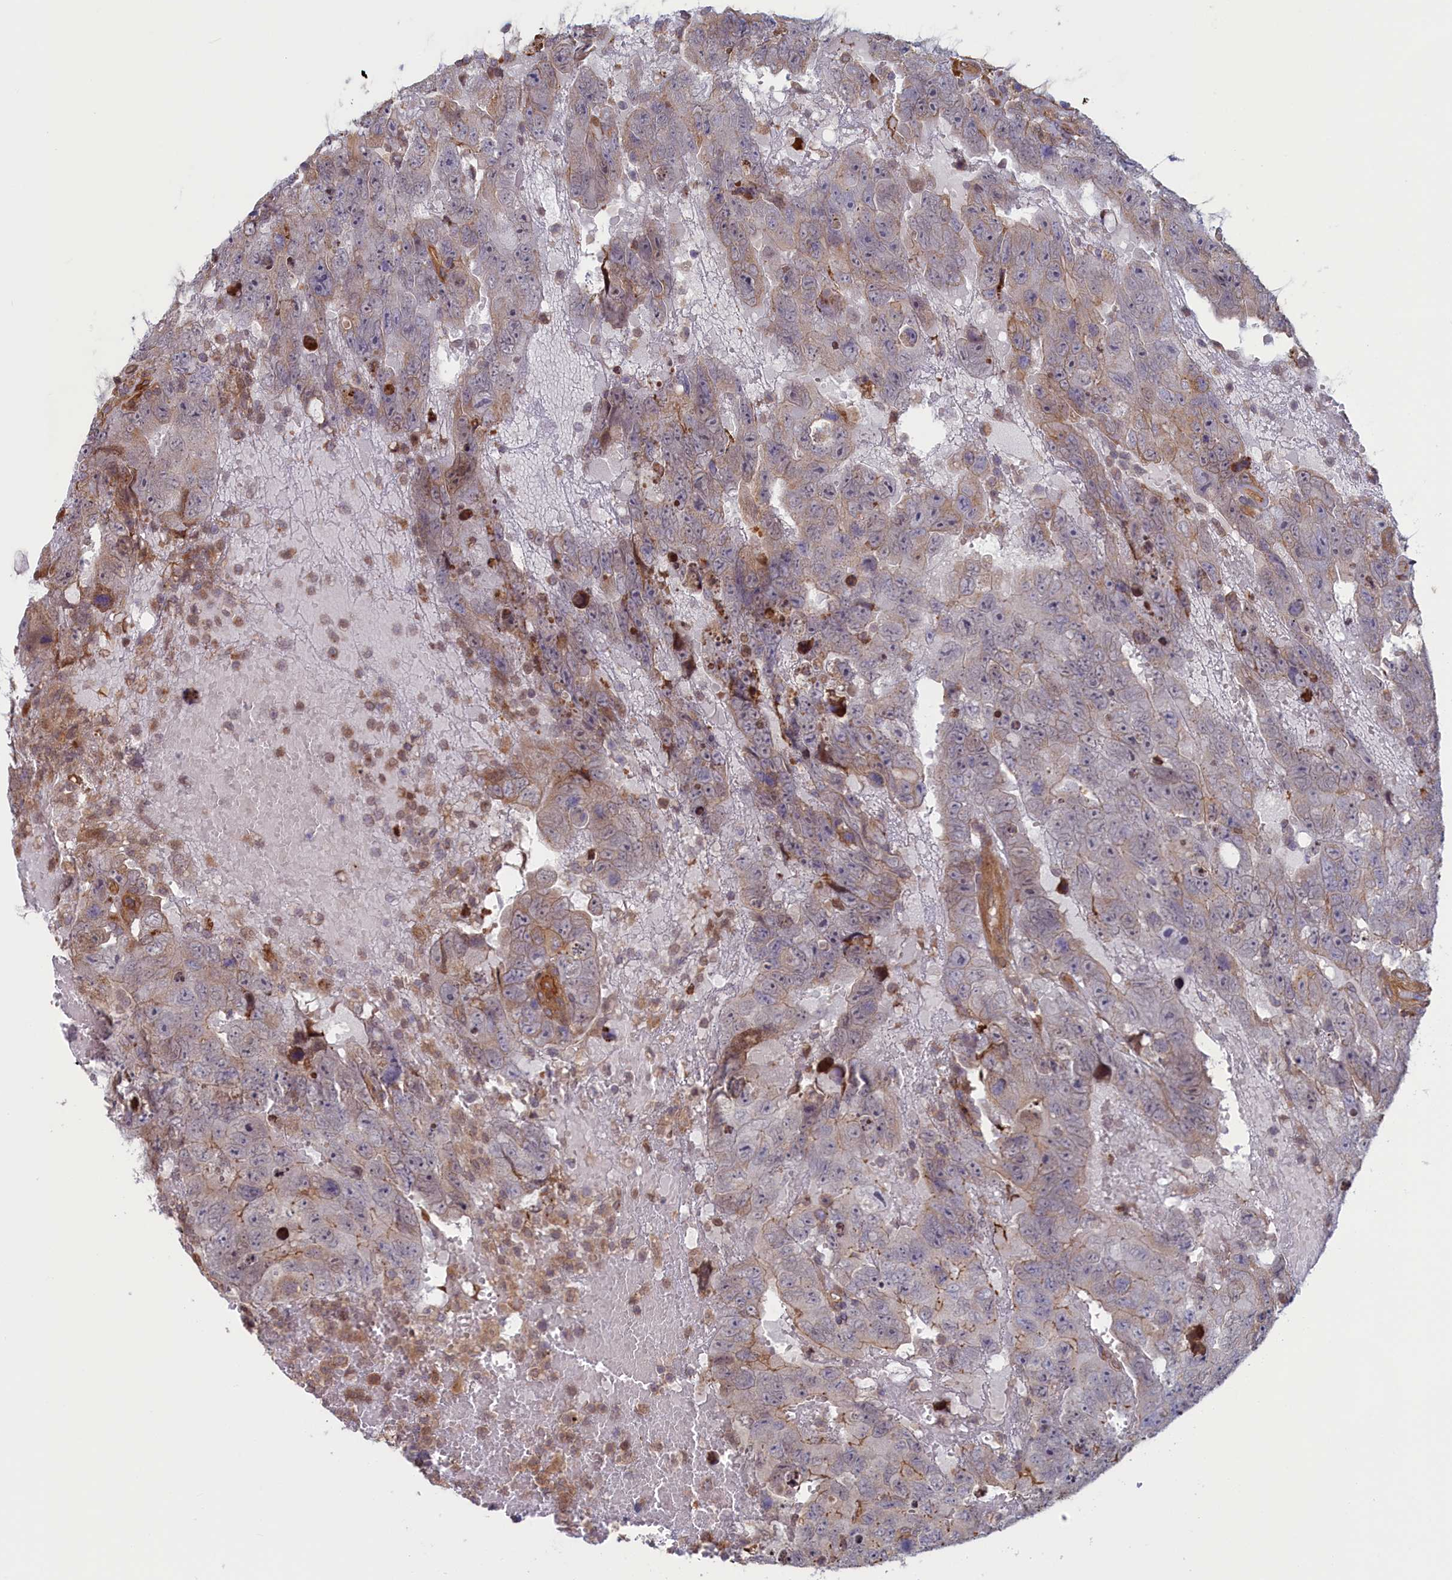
{"staining": {"intensity": "weak", "quantity": "<25%", "location": "cytoplasmic/membranous"}, "tissue": "testis cancer", "cell_type": "Tumor cells", "image_type": "cancer", "snomed": [{"axis": "morphology", "description": "Carcinoma, Embryonal, NOS"}, {"axis": "topography", "description": "Testis"}], "caption": "Testis cancer (embryonal carcinoma) stained for a protein using immunohistochemistry (IHC) shows no staining tumor cells.", "gene": "RILPL1", "patient": {"sex": "male", "age": 45}}